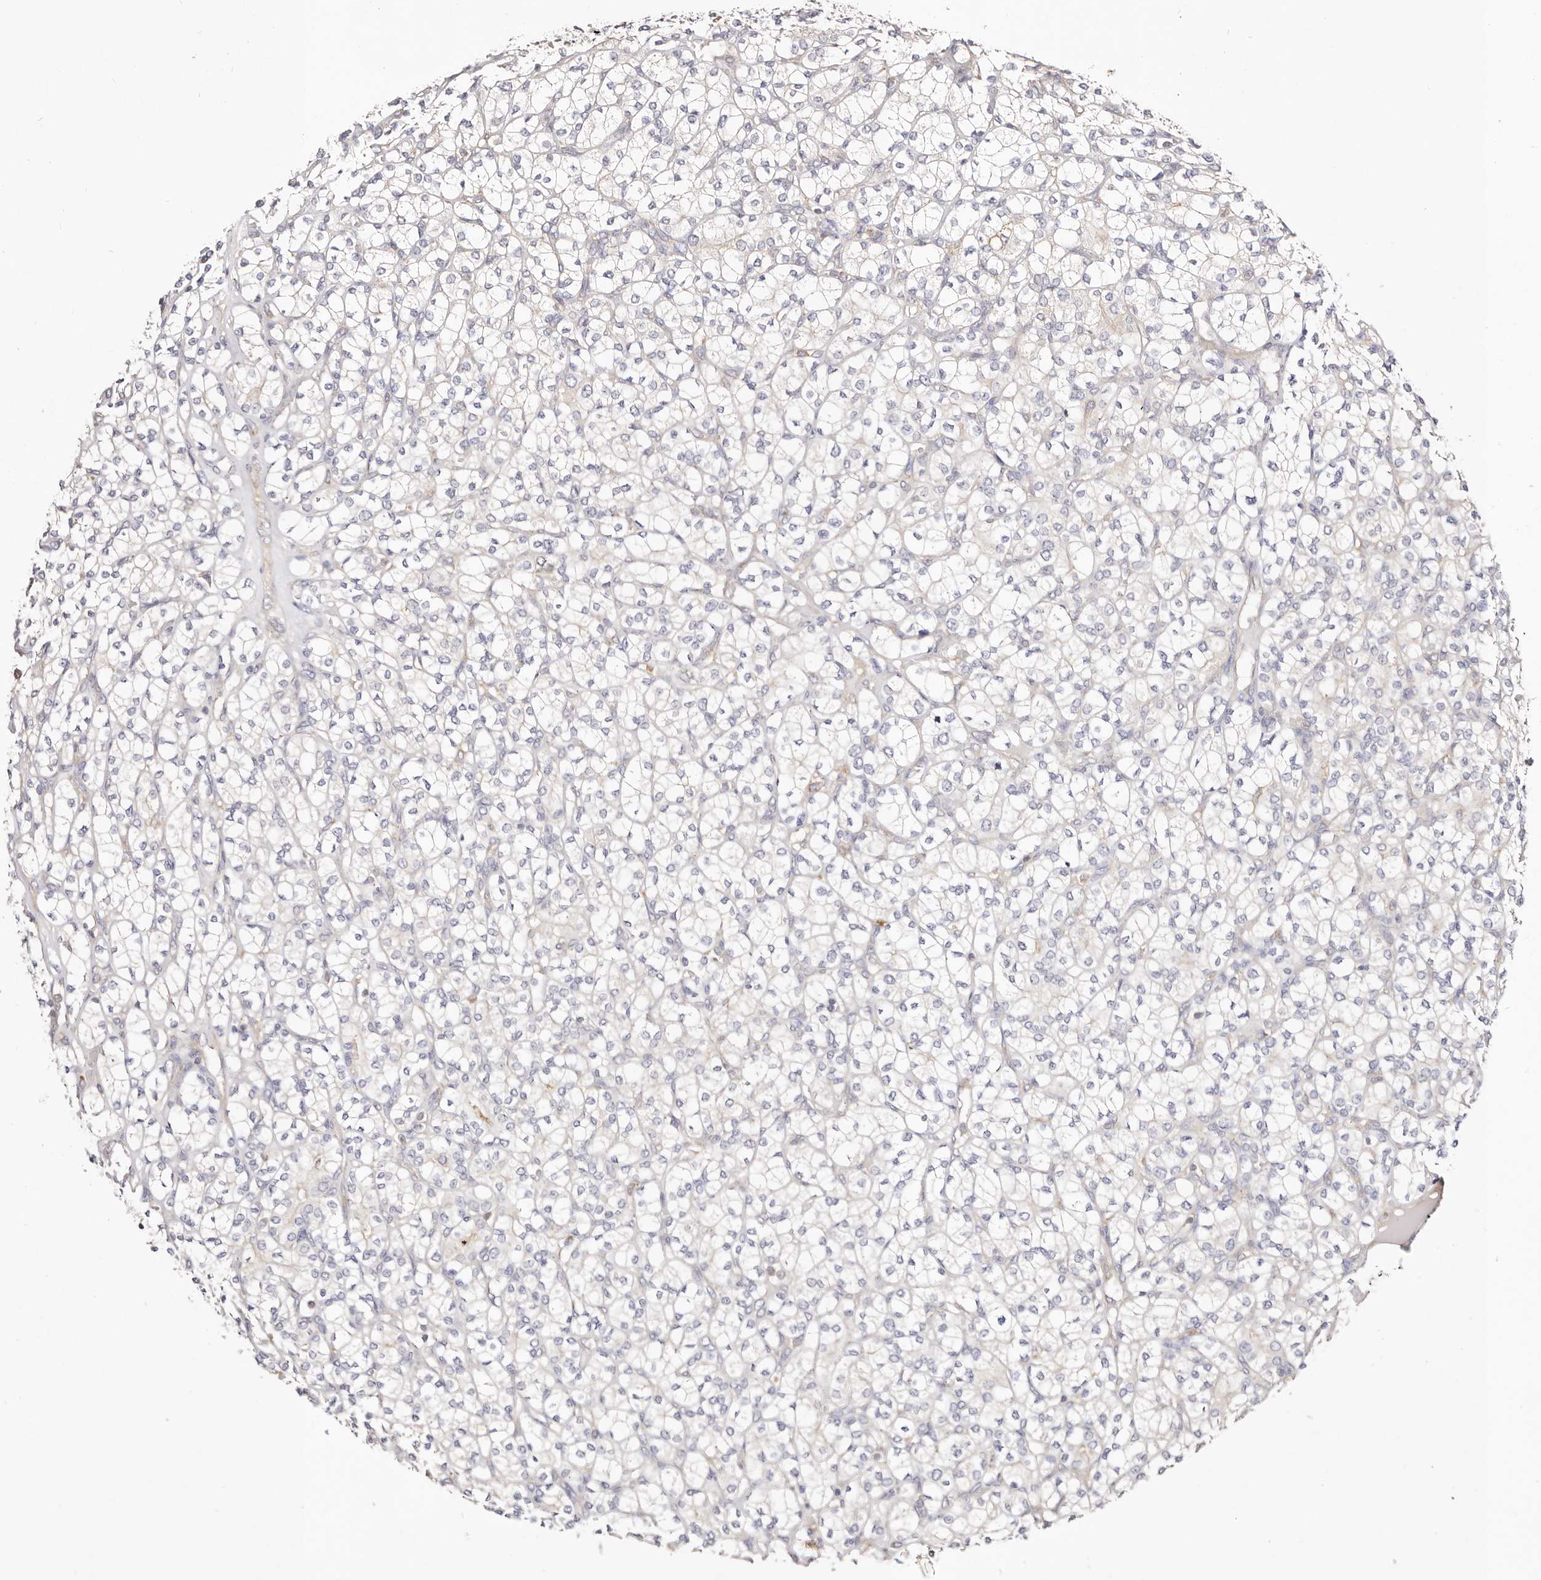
{"staining": {"intensity": "negative", "quantity": "none", "location": "none"}, "tissue": "renal cancer", "cell_type": "Tumor cells", "image_type": "cancer", "snomed": [{"axis": "morphology", "description": "Adenocarcinoma, NOS"}, {"axis": "topography", "description": "Kidney"}], "caption": "A histopathology image of human adenocarcinoma (renal) is negative for staining in tumor cells.", "gene": "GNA13", "patient": {"sex": "male", "age": 77}}